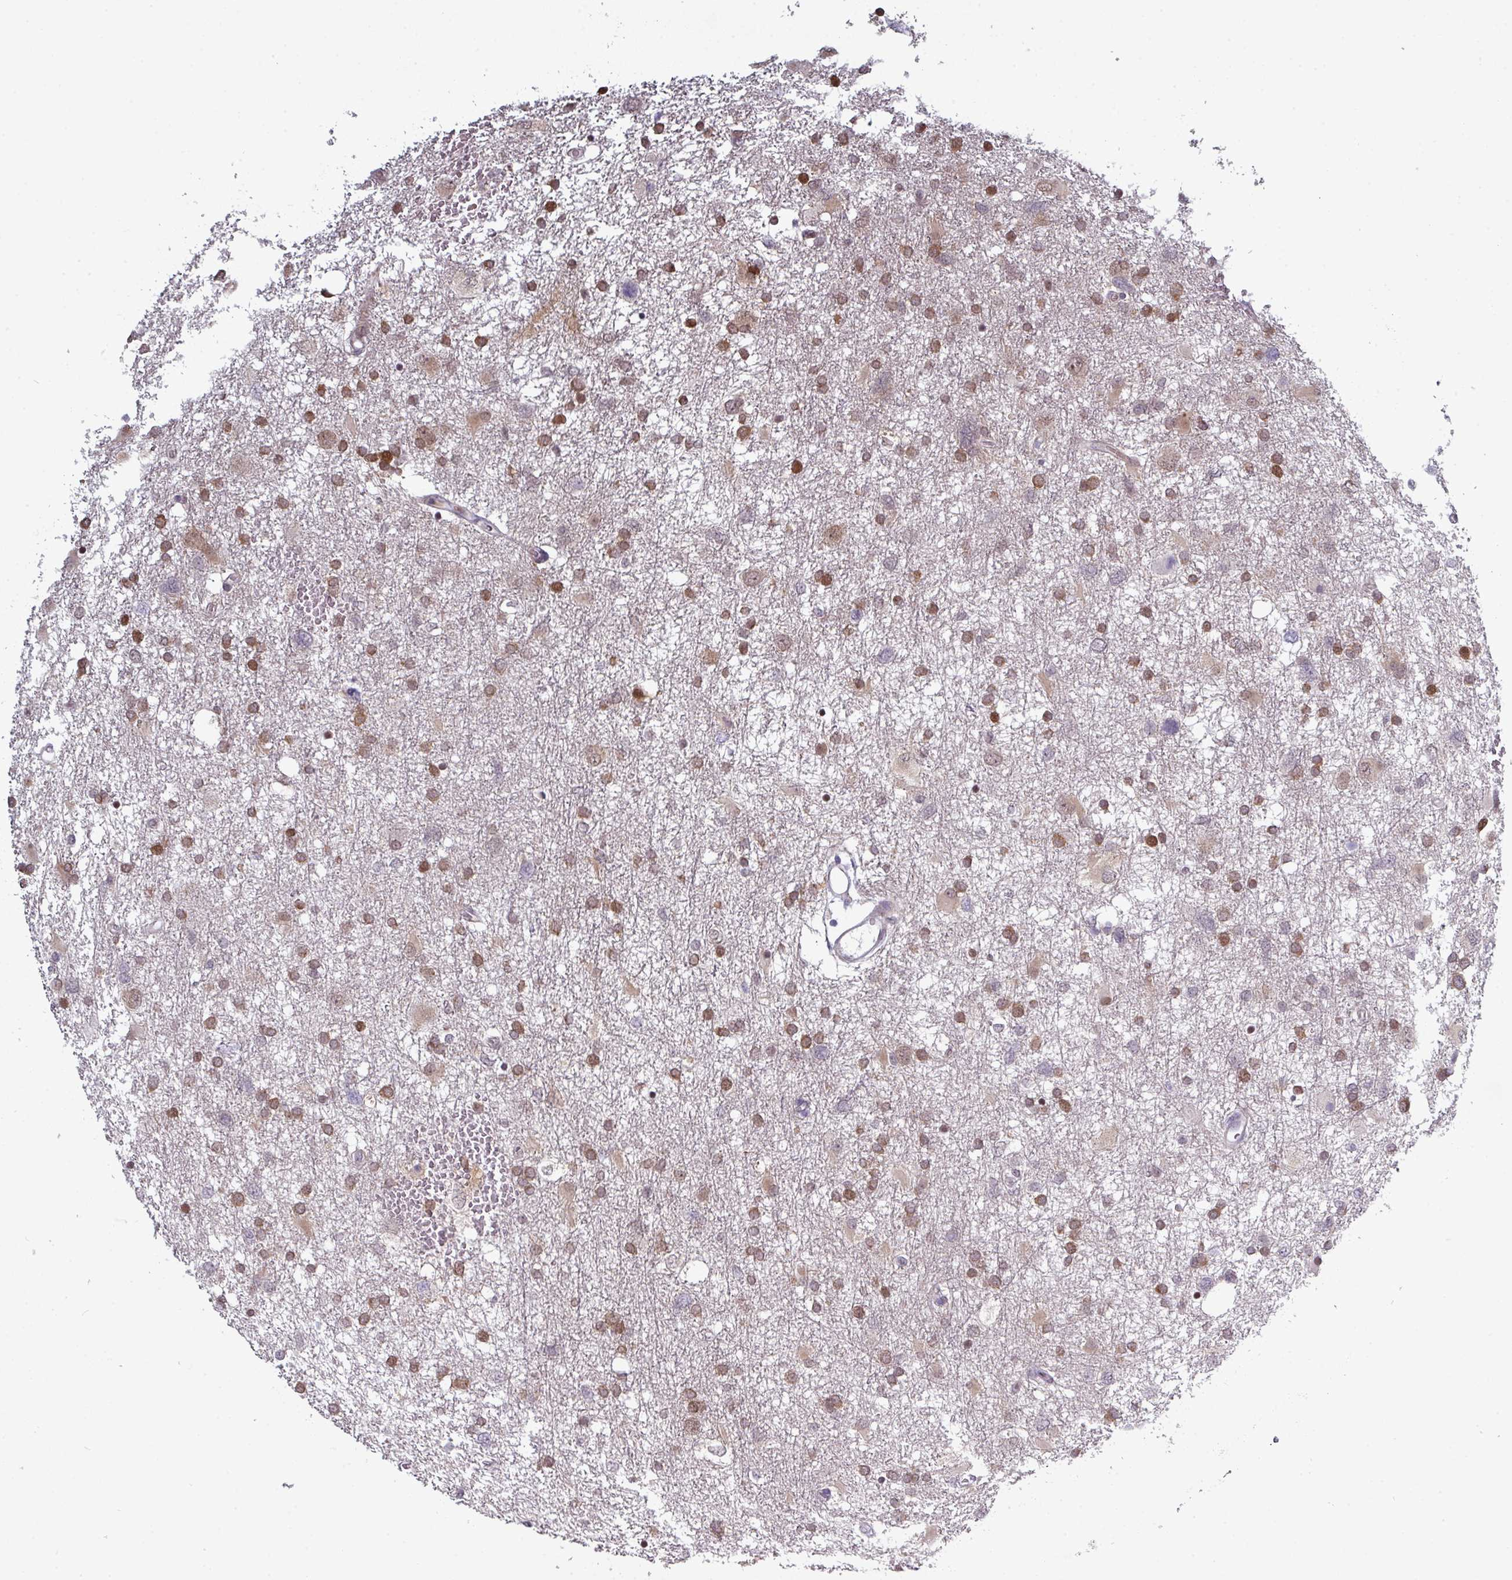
{"staining": {"intensity": "moderate", "quantity": ">75%", "location": "cytoplasmic/membranous,nuclear"}, "tissue": "glioma", "cell_type": "Tumor cells", "image_type": "cancer", "snomed": [{"axis": "morphology", "description": "Glioma, malignant, High grade"}, {"axis": "topography", "description": "Brain"}], "caption": "Immunohistochemical staining of malignant high-grade glioma demonstrates moderate cytoplasmic/membranous and nuclear protein staining in approximately >75% of tumor cells.", "gene": "PRAMEF12", "patient": {"sex": "male", "age": 61}}